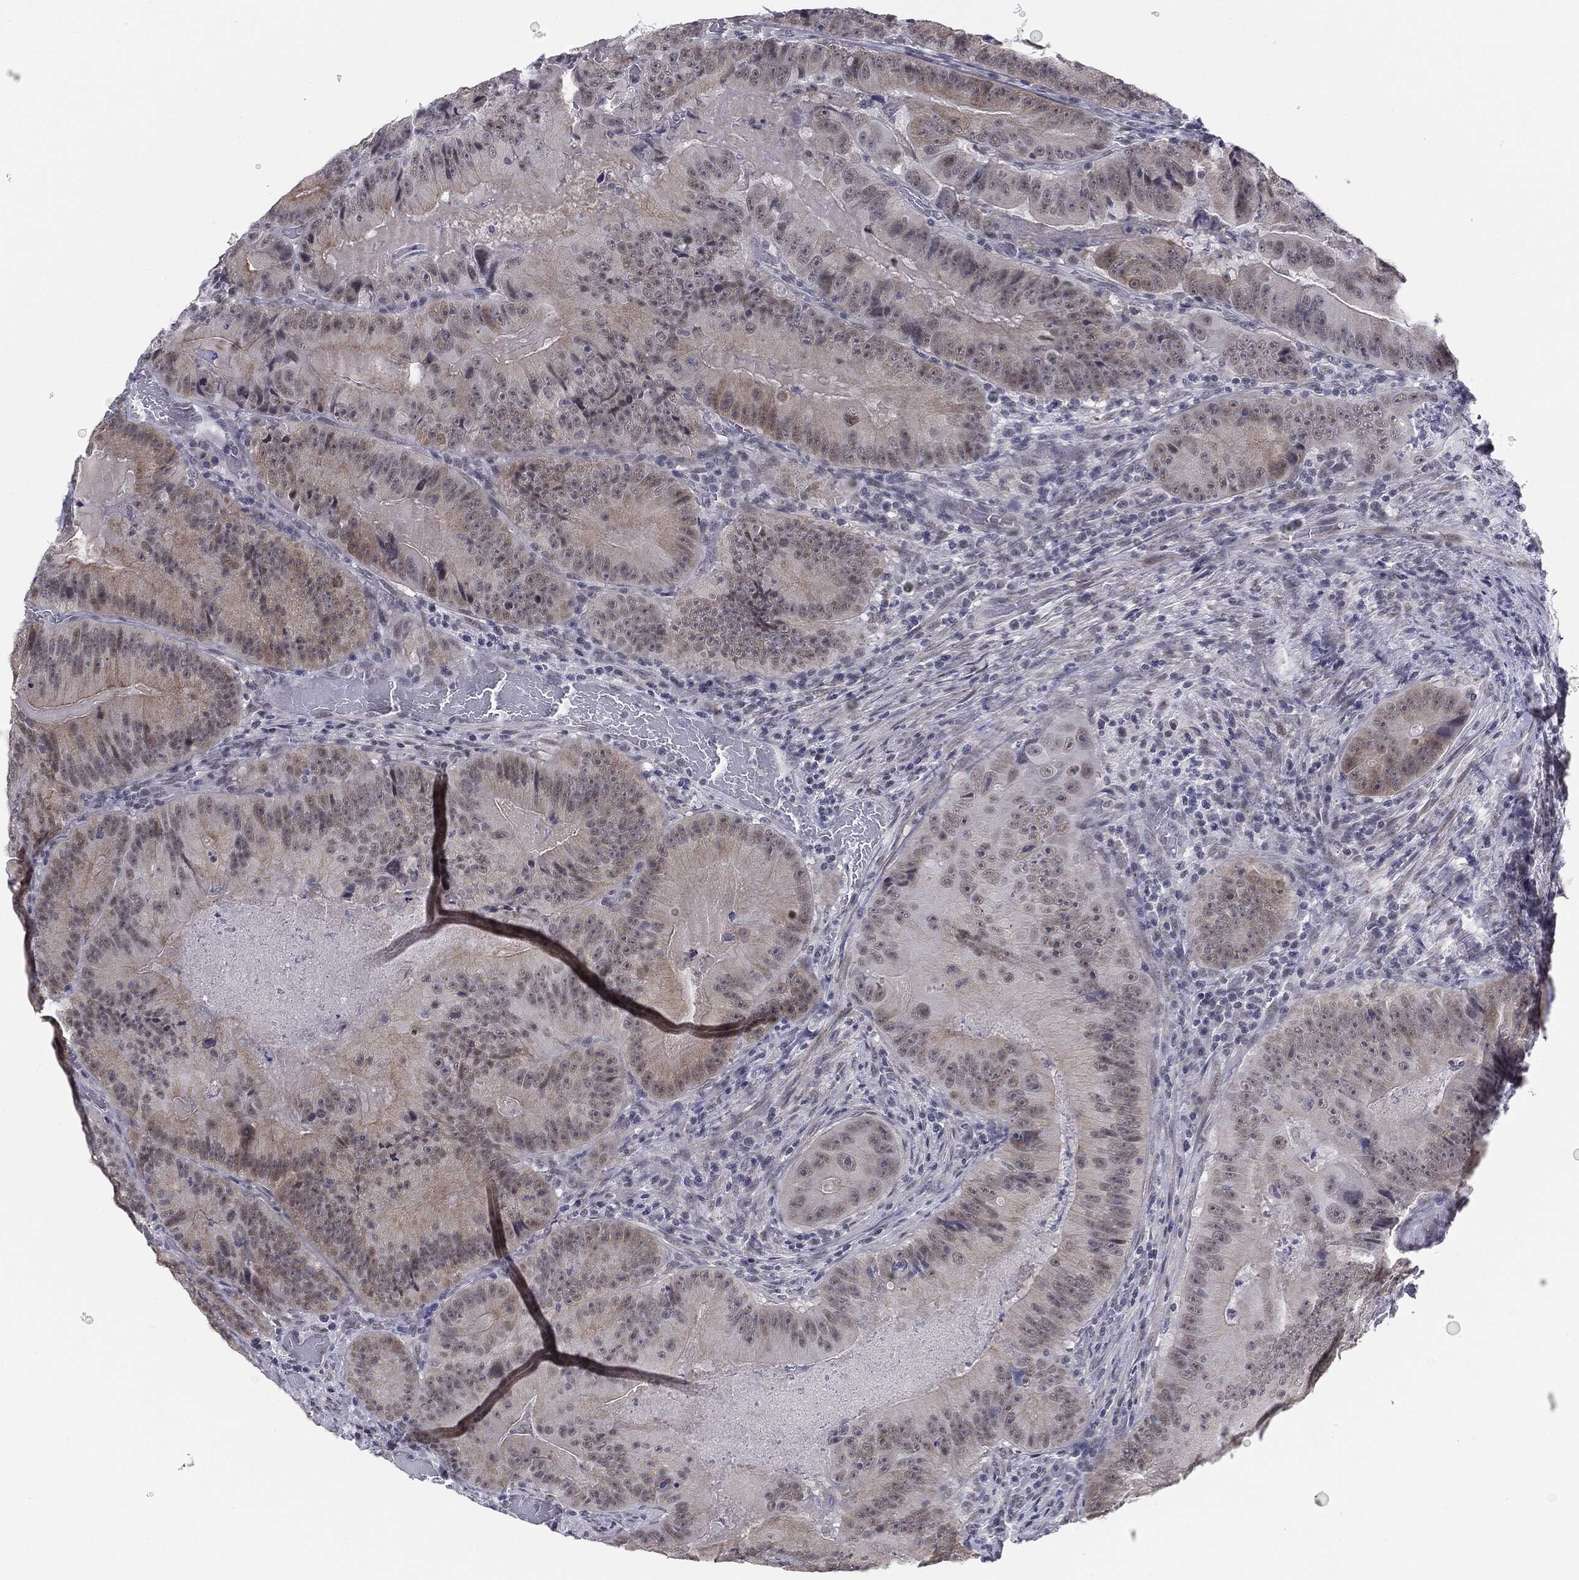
{"staining": {"intensity": "negative", "quantity": "none", "location": "none"}, "tissue": "colorectal cancer", "cell_type": "Tumor cells", "image_type": "cancer", "snomed": [{"axis": "morphology", "description": "Adenocarcinoma, NOS"}, {"axis": "topography", "description": "Colon"}], "caption": "This is an immunohistochemistry (IHC) histopathology image of human adenocarcinoma (colorectal). There is no expression in tumor cells.", "gene": "SLC5A5", "patient": {"sex": "female", "age": 86}}